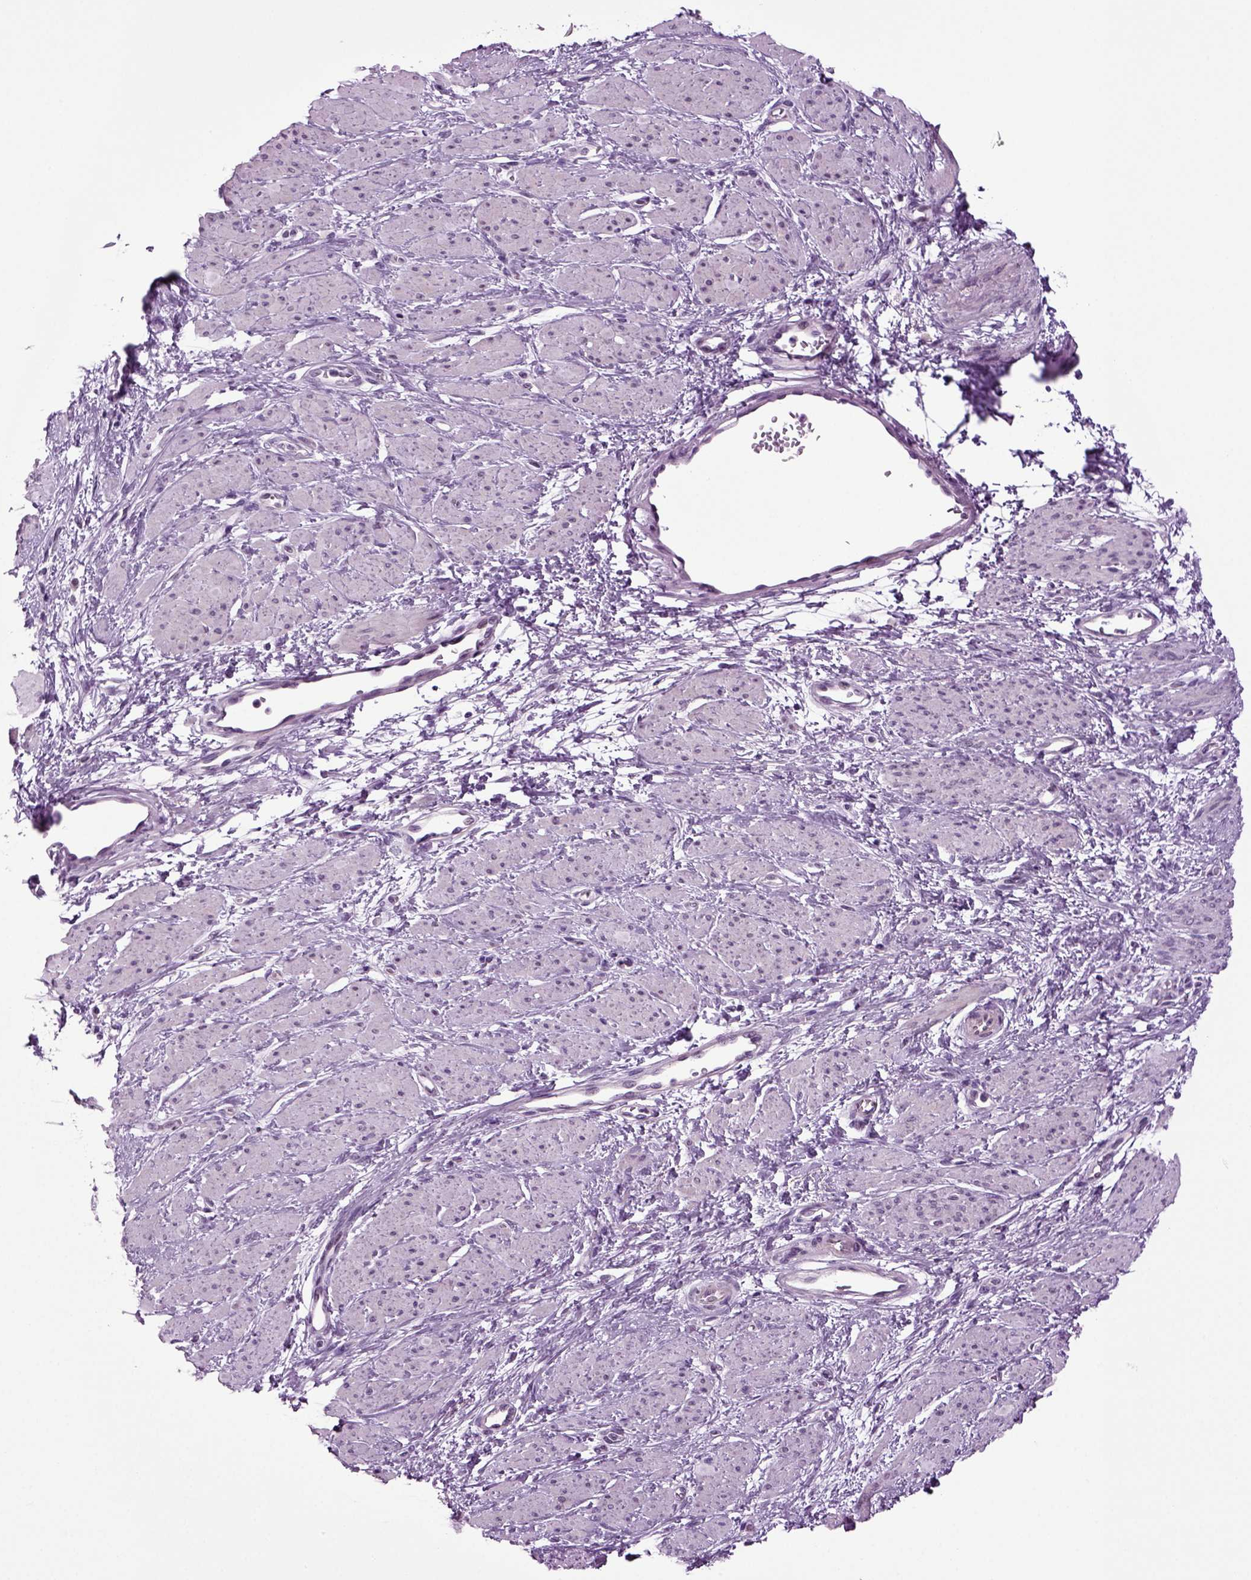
{"staining": {"intensity": "negative", "quantity": "none", "location": "none"}, "tissue": "smooth muscle", "cell_type": "Smooth muscle cells", "image_type": "normal", "snomed": [{"axis": "morphology", "description": "Normal tissue, NOS"}, {"axis": "topography", "description": "Smooth muscle"}, {"axis": "topography", "description": "Uterus"}], "caption": "IHC of unremarkable human smooth muscle demonstrates no positivity in smooth muscle cells.", "gene": "RFX3", "patient": {"sex": "female", "age": 39}}